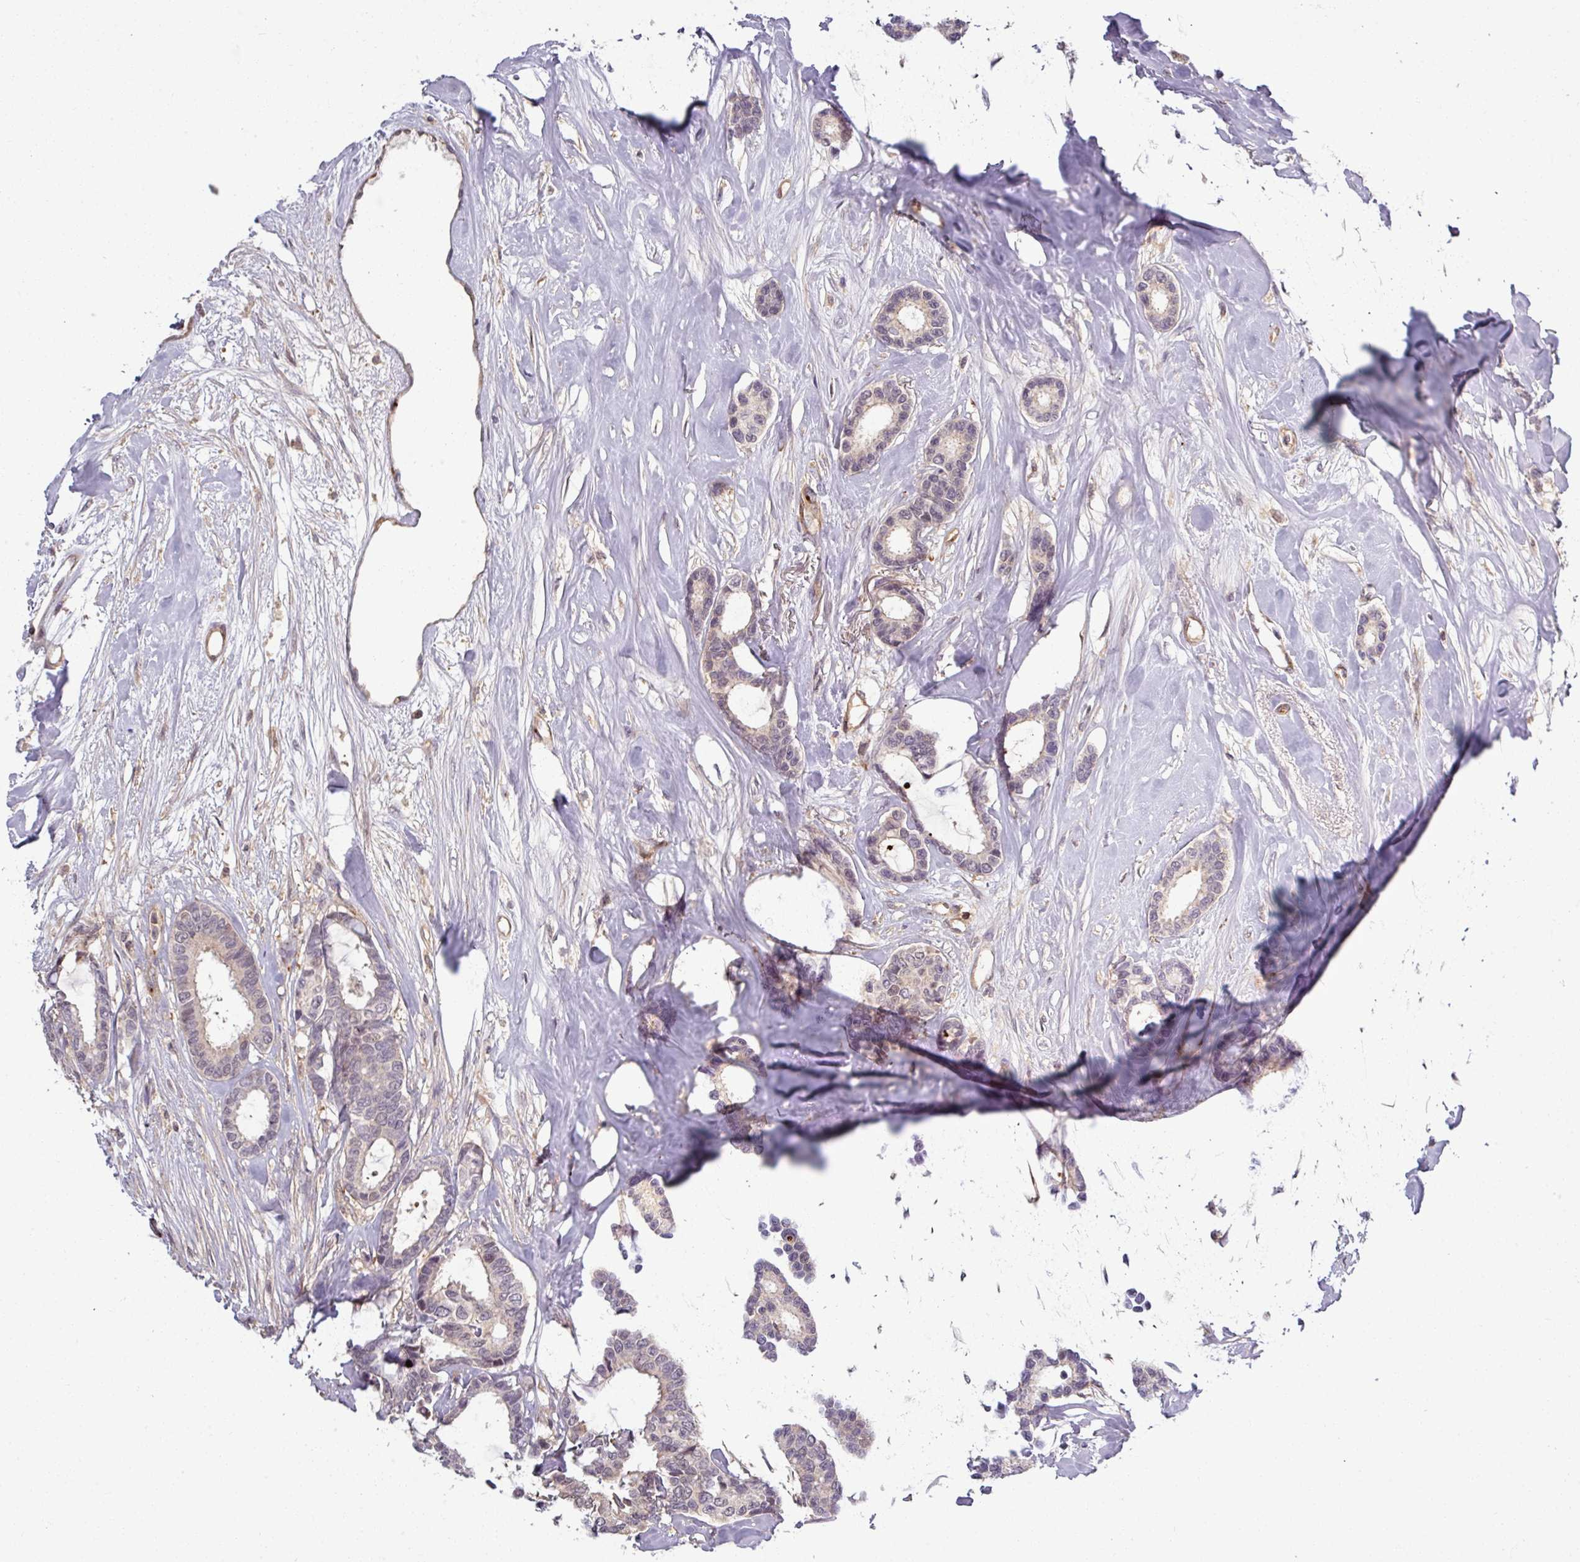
{"staining": {"intensity": "negative", "quantity": "none", "location": "none"}, "tissue": "breast cancer", "cell_type": "Tumor cells", "image_type": "cancer", "snomed": [{"axis": "morphology", "description": "Duct carcinoma"}, {"axis": "topography", "description": "Breast"}], "caption": "Tumor cells show no significant protein expression in intraductal carcinoma (breast). (Brightfield microscopy of DAB immunohistochemistry at high magnification).", "gene": "TUSC3", "patient": {"sex": "female", "age": 87}}